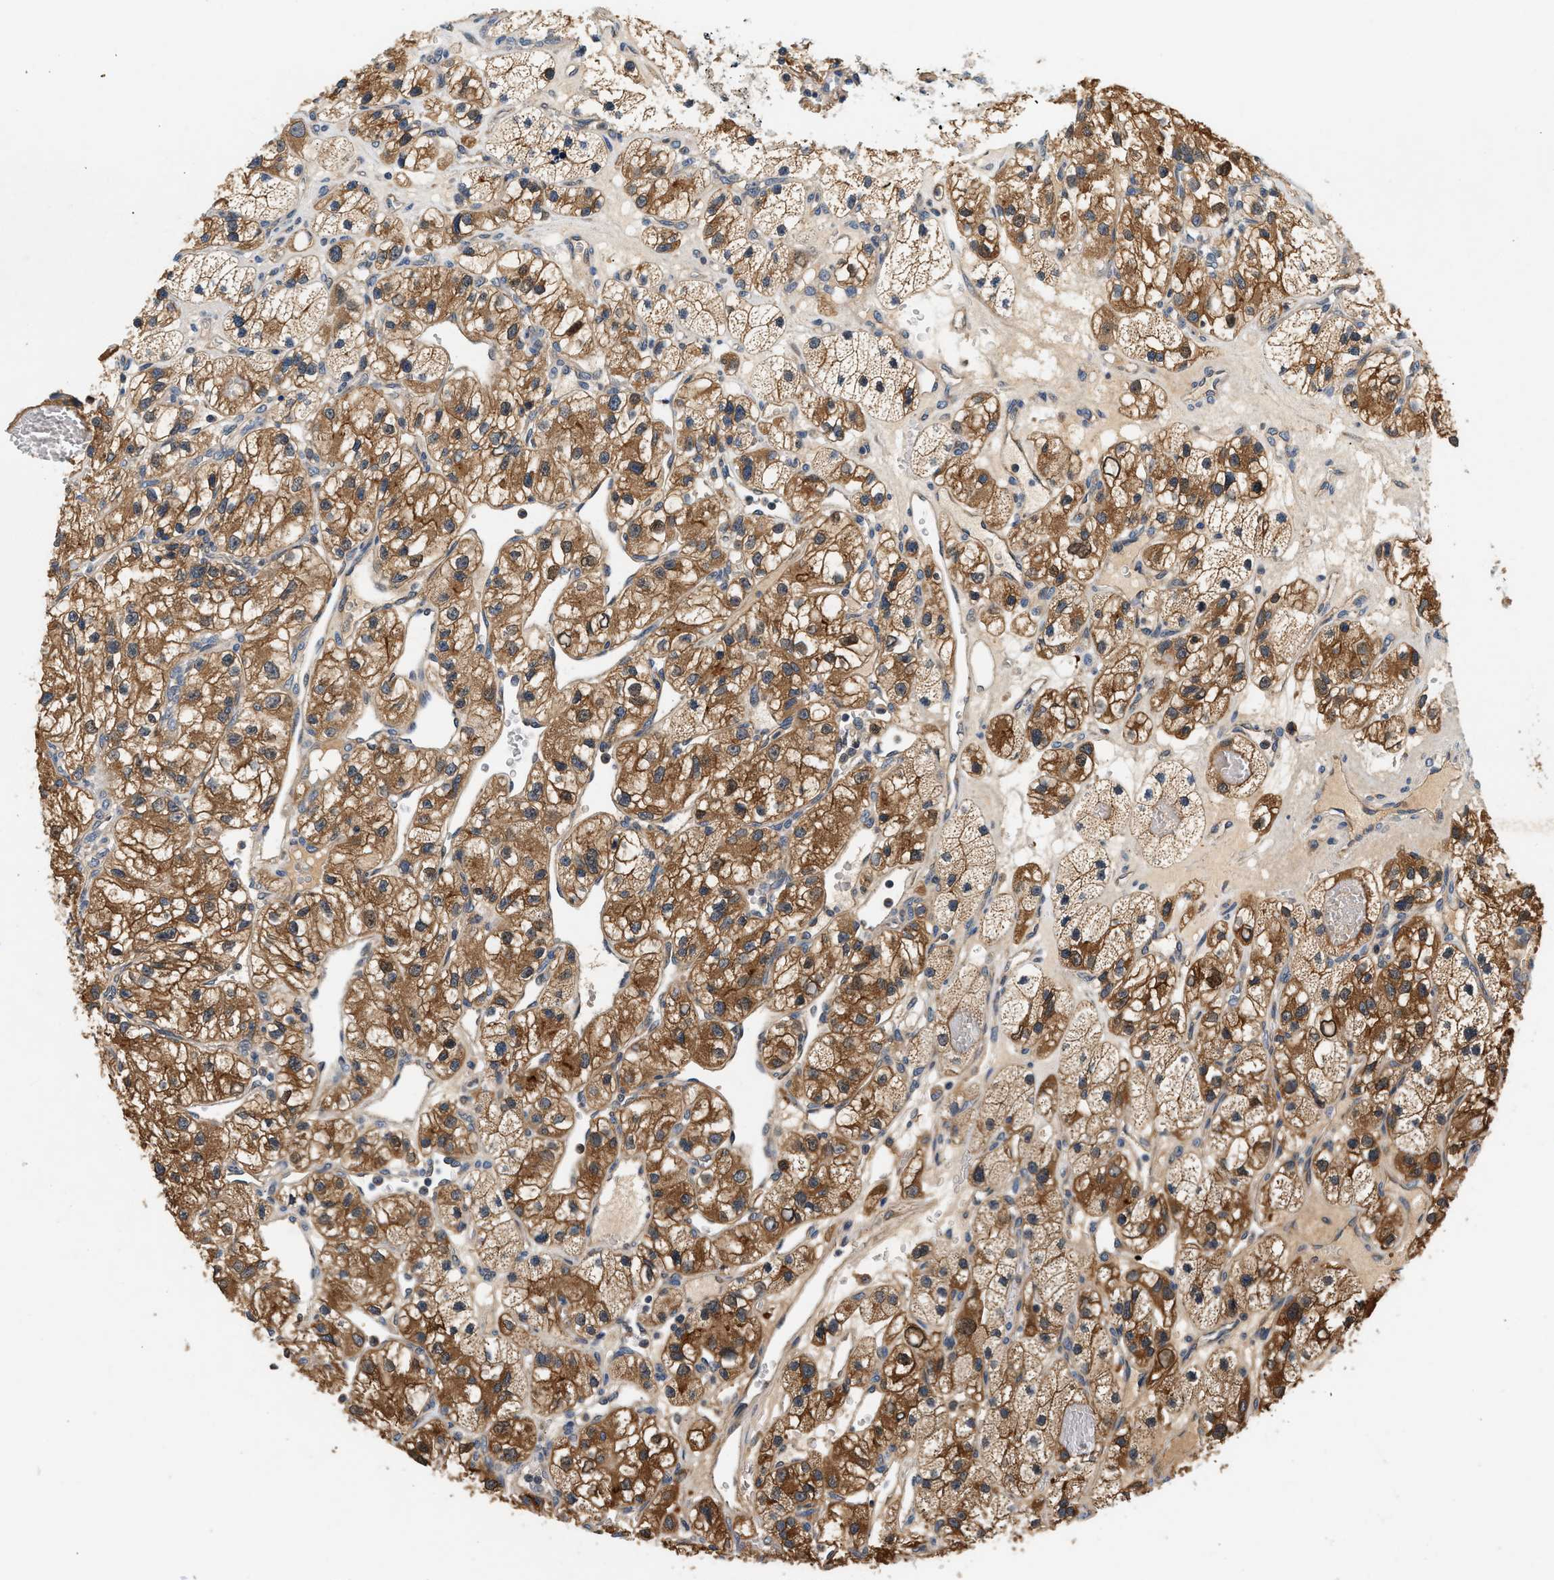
{"staining": {"intensity": "moderate", "quantity": ">75%", "location": "cytoplasmic/membranous"}, "tissue": "renal cancer", "cell_type": "Tumor cells", "image_type": "cancer", "snomed": [{"axis": "morphology", "description": "Adenocarcinoma, NOS"}, {"axis": "topography", "description": "Kidney"}], "caption": "An image of human adenocarcinoma (renal) stained for a protein reveals moderate cytoplasmic/membranous brown staining in tumor cells.", "gene": "FAM78A", "patient": {"sex": "female", "age": 57}}